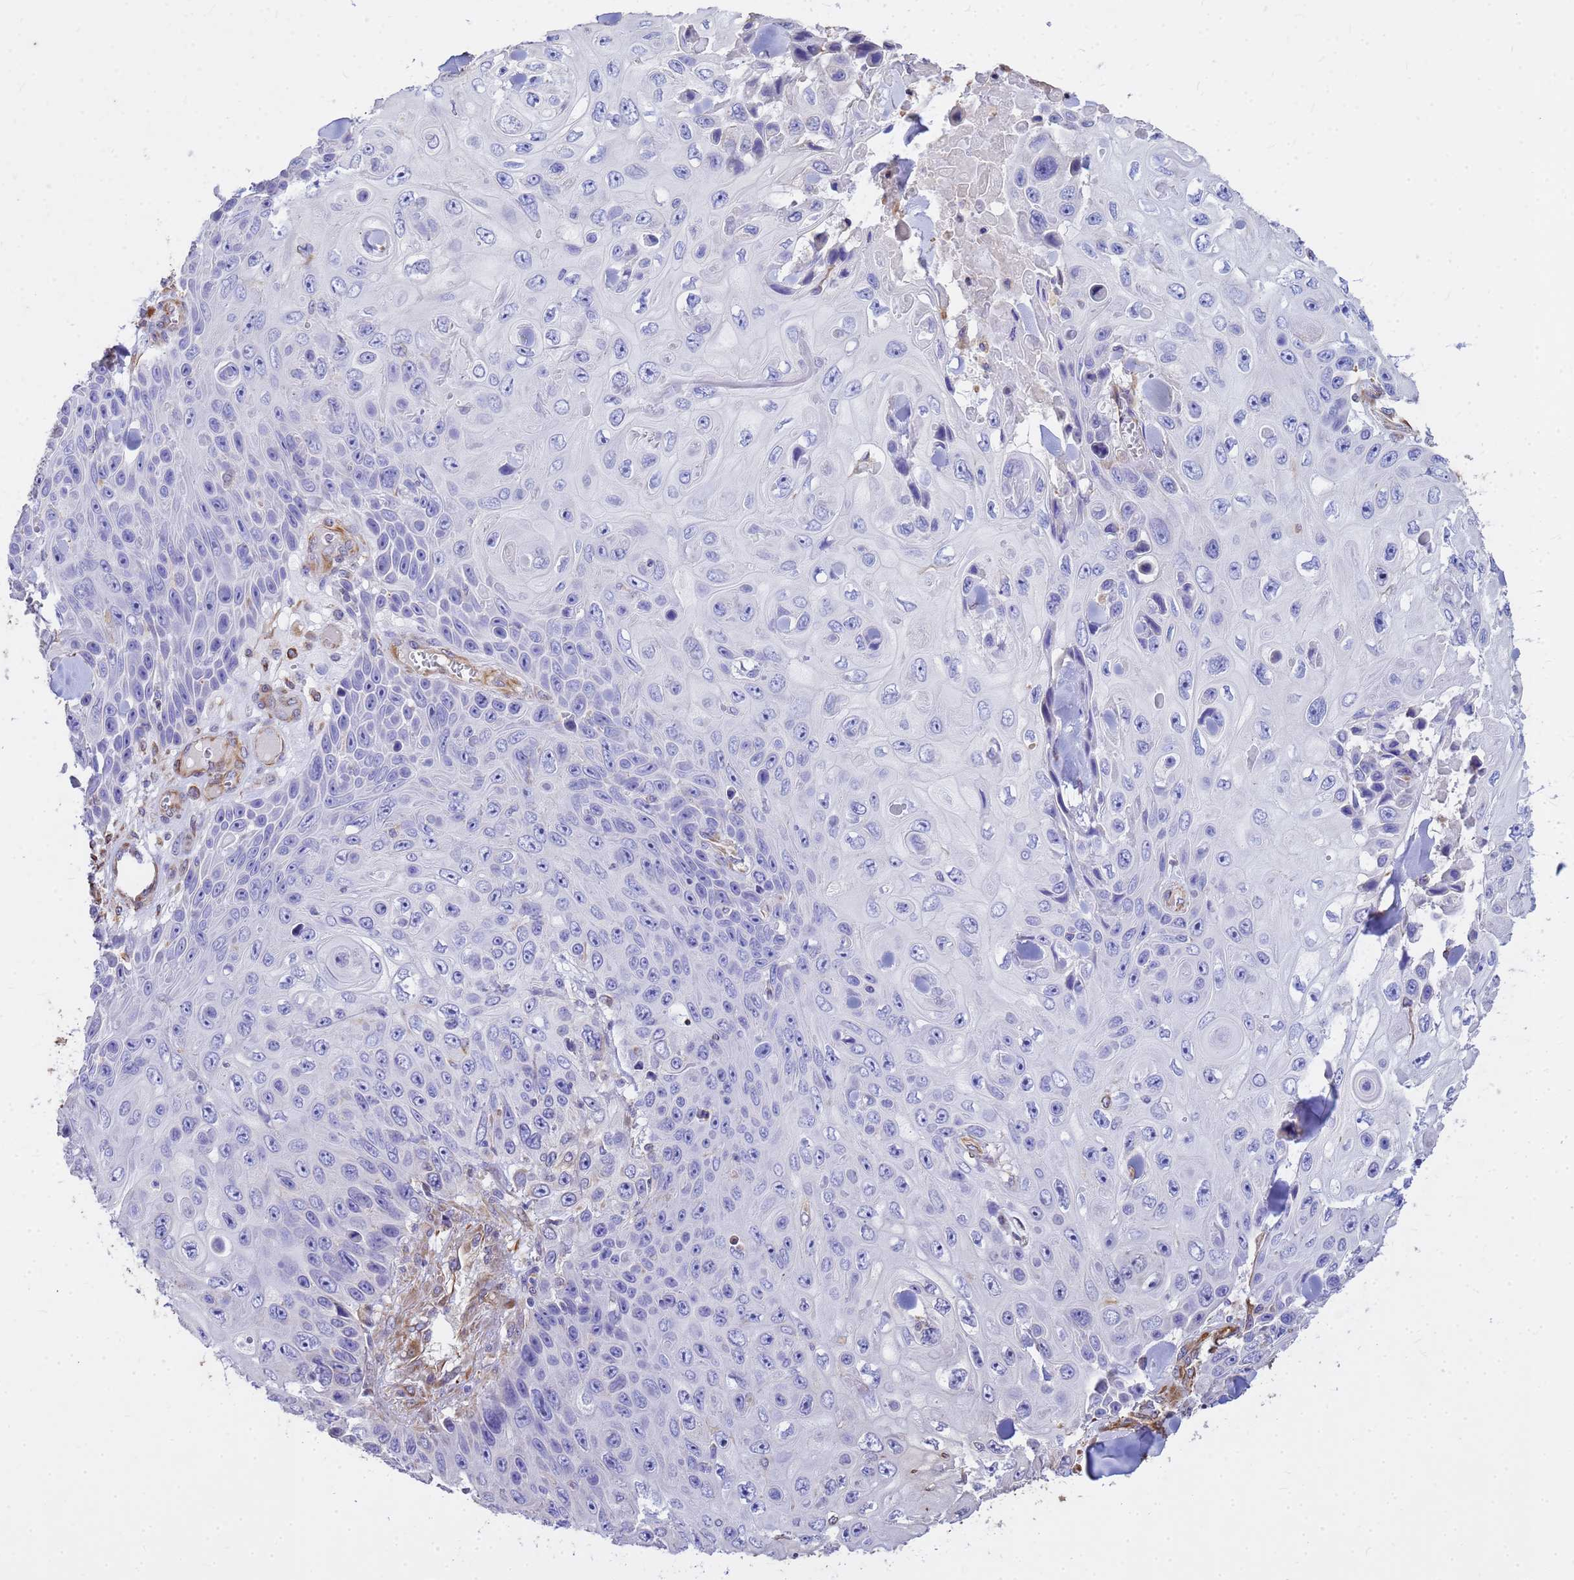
{"staining": {"intensity": "negative", "quantity": "none", "location": "none"}, "tissue": "skin cancer", "cell_type": "Tumor cells", "image_type": "cancer", "snomed": [{"axis": "morphology", "description": "Squamous cell carcinoma, NOS"}, {"axis": "topography", "description": "Skin"}], "caption": "A high-resolution histopathology image shows IHC staining of skin cancer, which demonstrates no significant positivity in tumor cells.", "gene": "TCEAL3", "patient": {"sex": "male", "age": 82}}